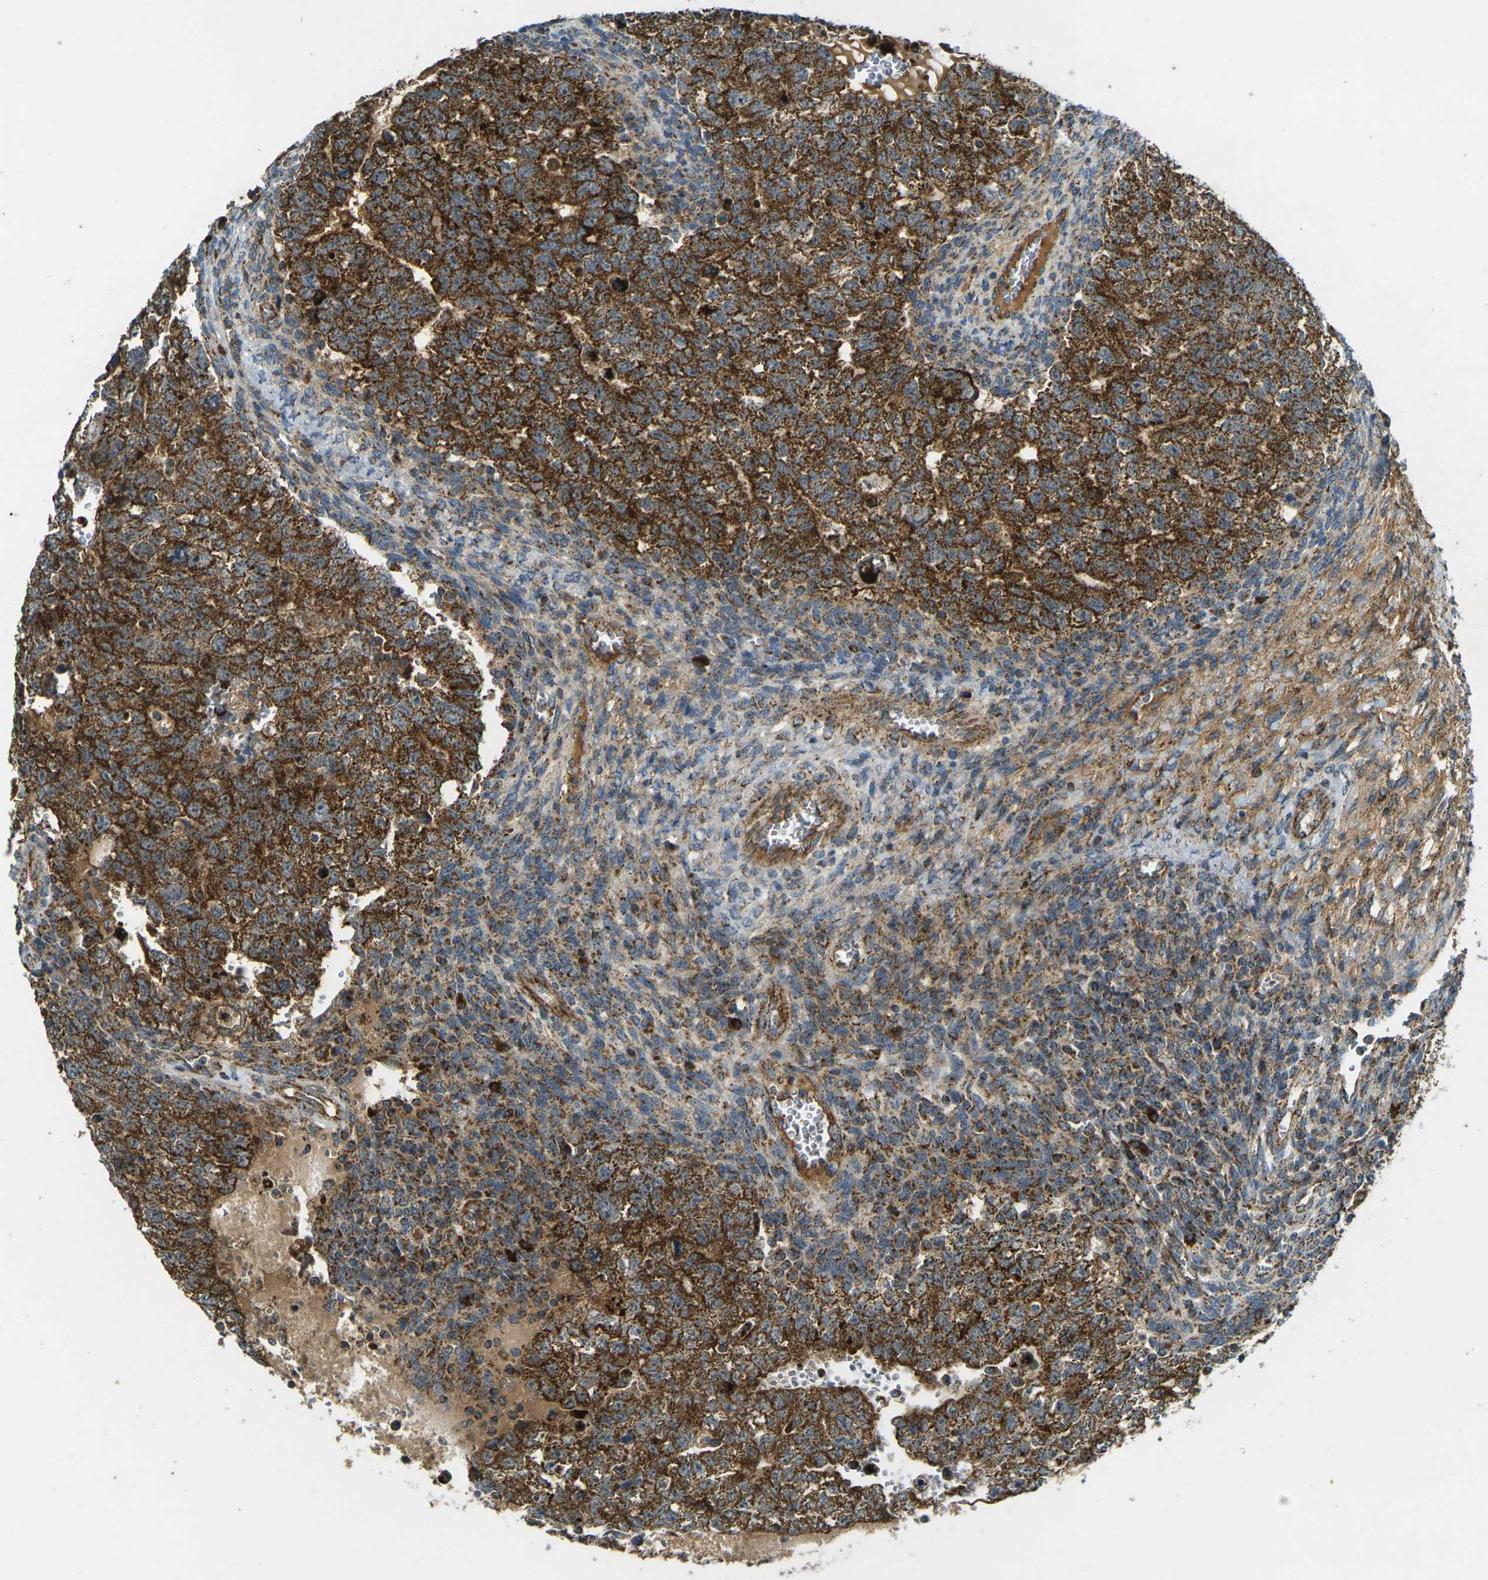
{"staining": {"intensity": "strong", "quantity": ">75%", "location": "cytoplasmic/membranous"}, "tissue": "testis cancer", "cell_type": "Tumor cells", "image_type": "cancer", "snomed": [{"axis": "morphology", "description": "Seminoma, NOS"}, {"axis": "morphology", "description": "Carcinoma, Embryonal, NOS"}, {"axis": "topography", "description": "Testis"}], "caption": "A brown stain highlights strong cytoplasmic/membranous staining of a protein in testis cancer tumor cells.", "gene": "IGF1R", "patient": {"sex": "male", "age": 38}}